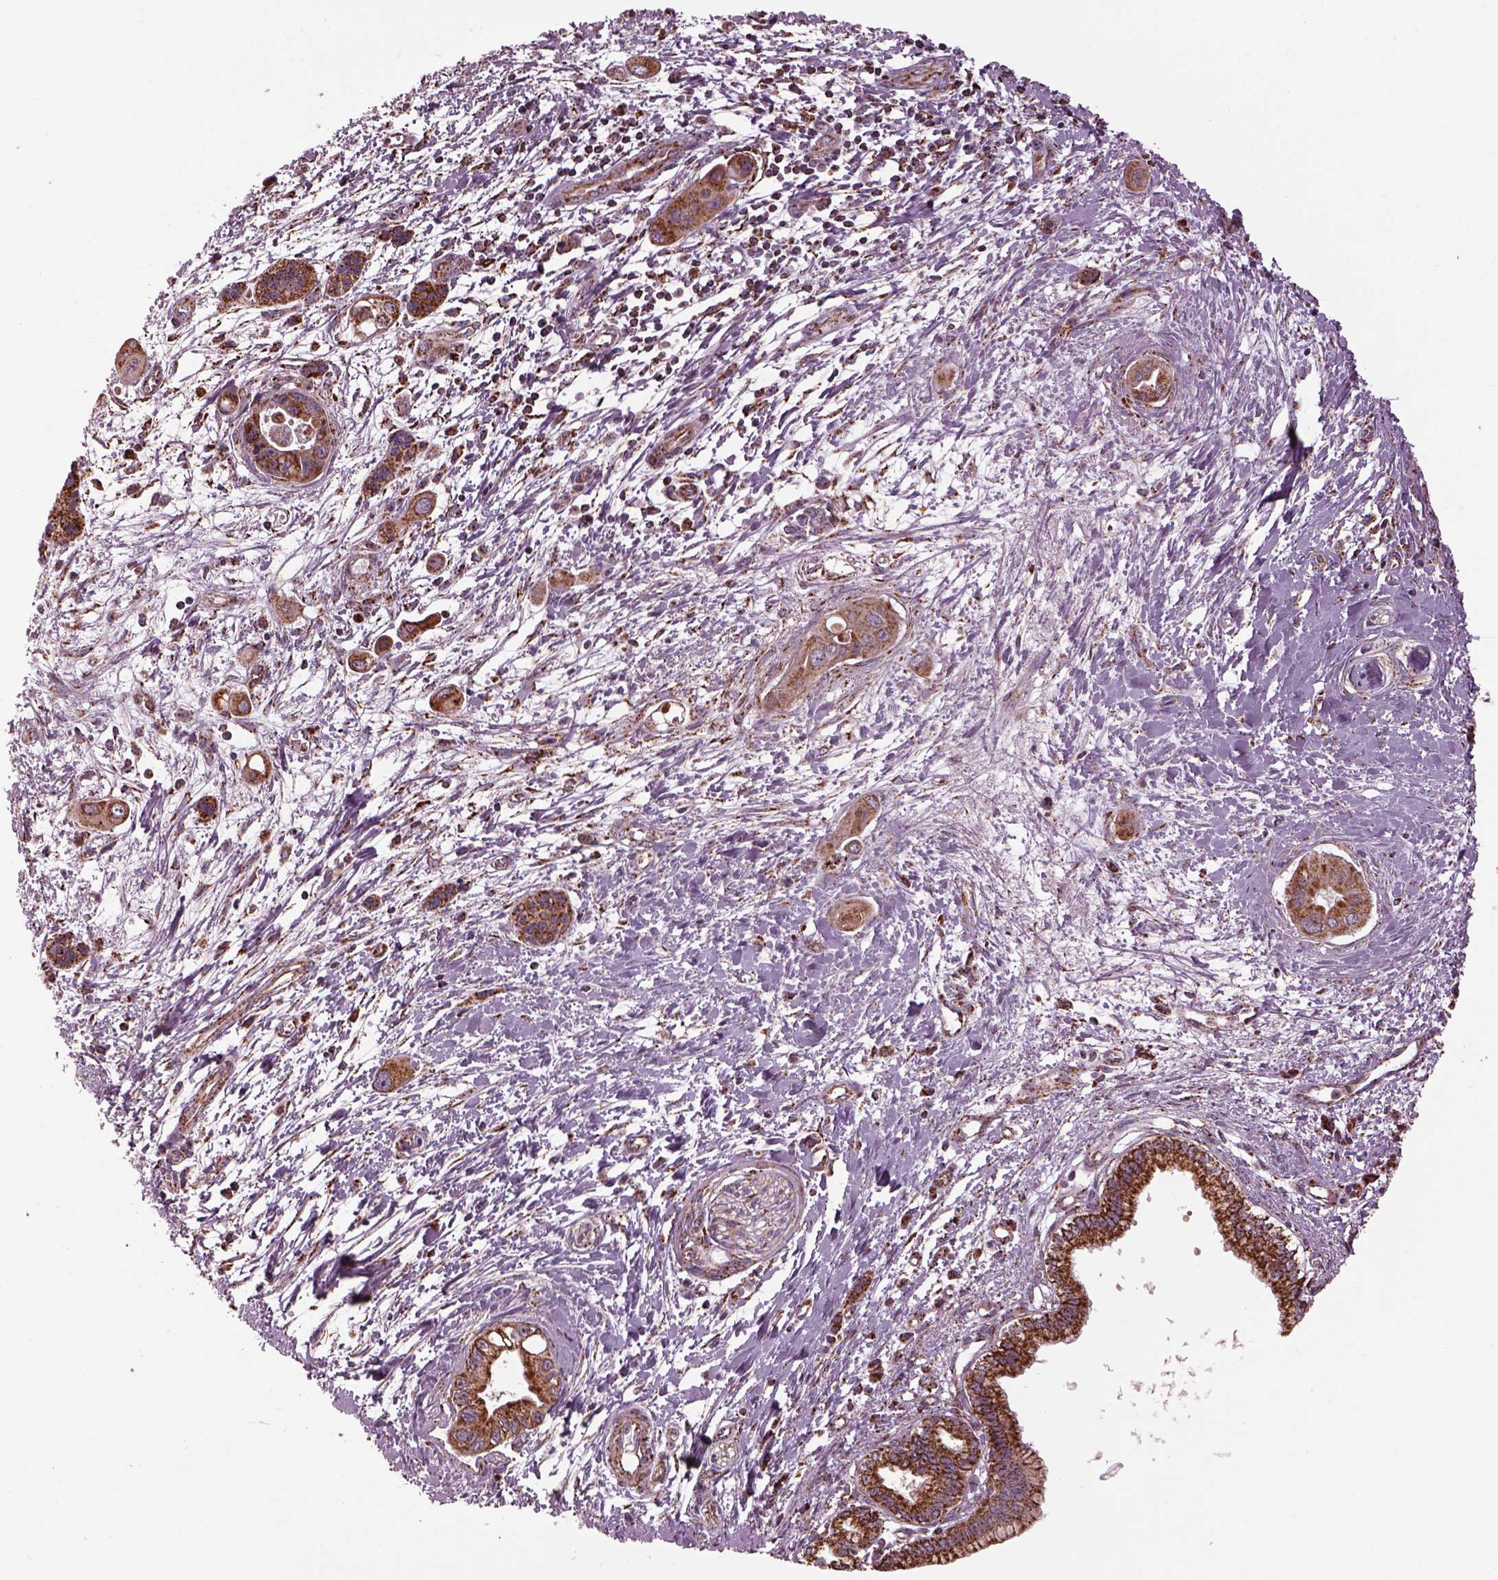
{"staining": {"intensity": "moderate", "quantity": "25%-75%", "location": "cytoplasmic/membranous"}, "tissue": "pancreatic cancer", "cell_type": "Tumor cells", "image_type": "cancer", "snomed": [{"axis": "morphology", "description": "Adenocarcinoma, NOS"}, {"axis": "topography", "description": "Pancreas"}], "caption": "Immunohistochemical staining of human adenocarcinoma (pancreatic) demonstrates medium levels of moderate cytoplasmic/membranous protein staining in about 25%-75% of tumor cells. The protein of interest is shown in brown color, while the nuclei are stained blue.", "gene": "TMEM254", "patient": {"sex": "male", "age": 60}}